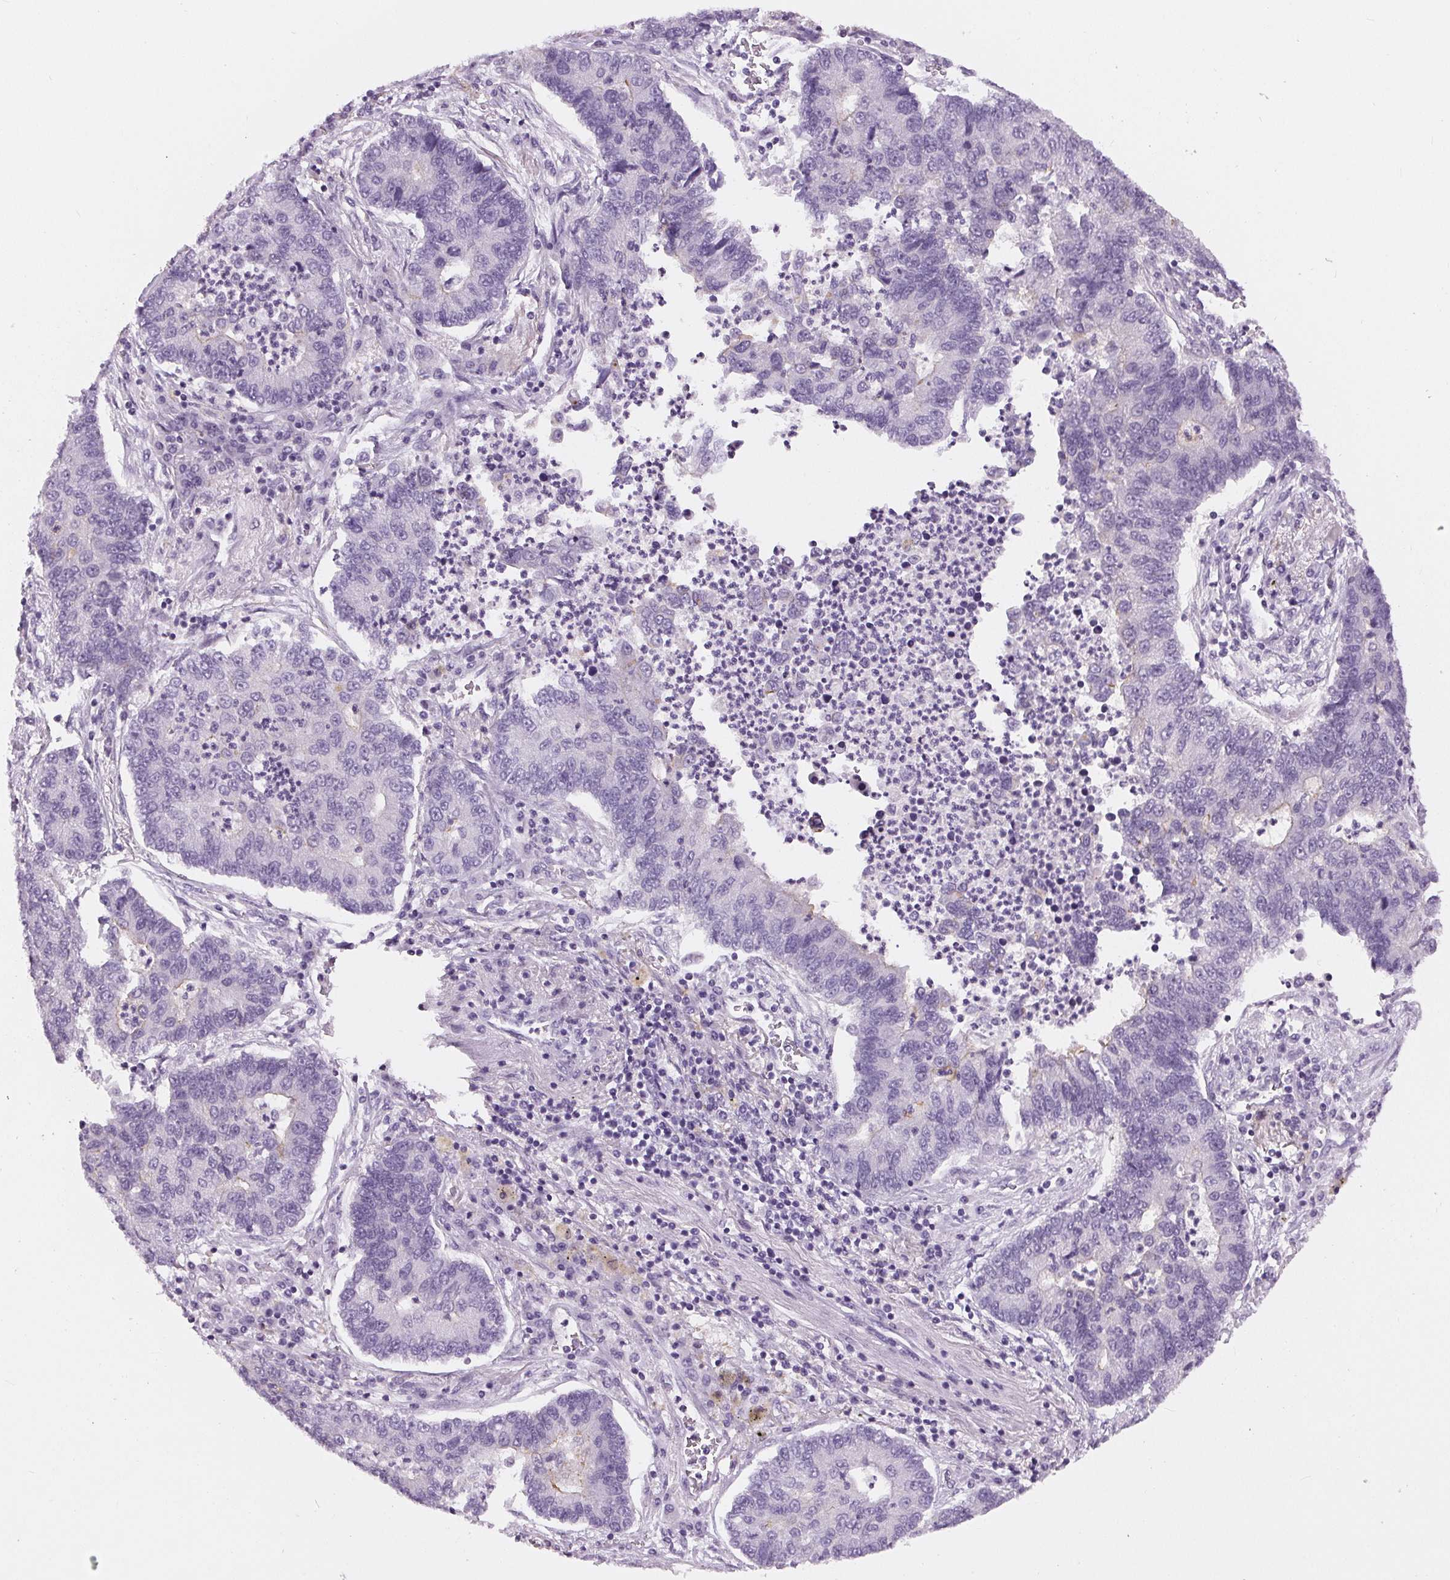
{"staining": {"intensity": "negative", "quantity": "none", "location": "none"}, "tissue": "lung cancer", "cell_type": "Tumor cells", "image_type": "cancer", "snomed": [{"axis": "morphology", "description": "Adenocarcinoma, NOS"}, {"axis": "topography", "description": "Lung"}], "caption": "The histopathology image demonstrates no staining of tumor cells in lung cancer.", "gene": "MISP", "patient": {"sex": "female", "age": 57}}